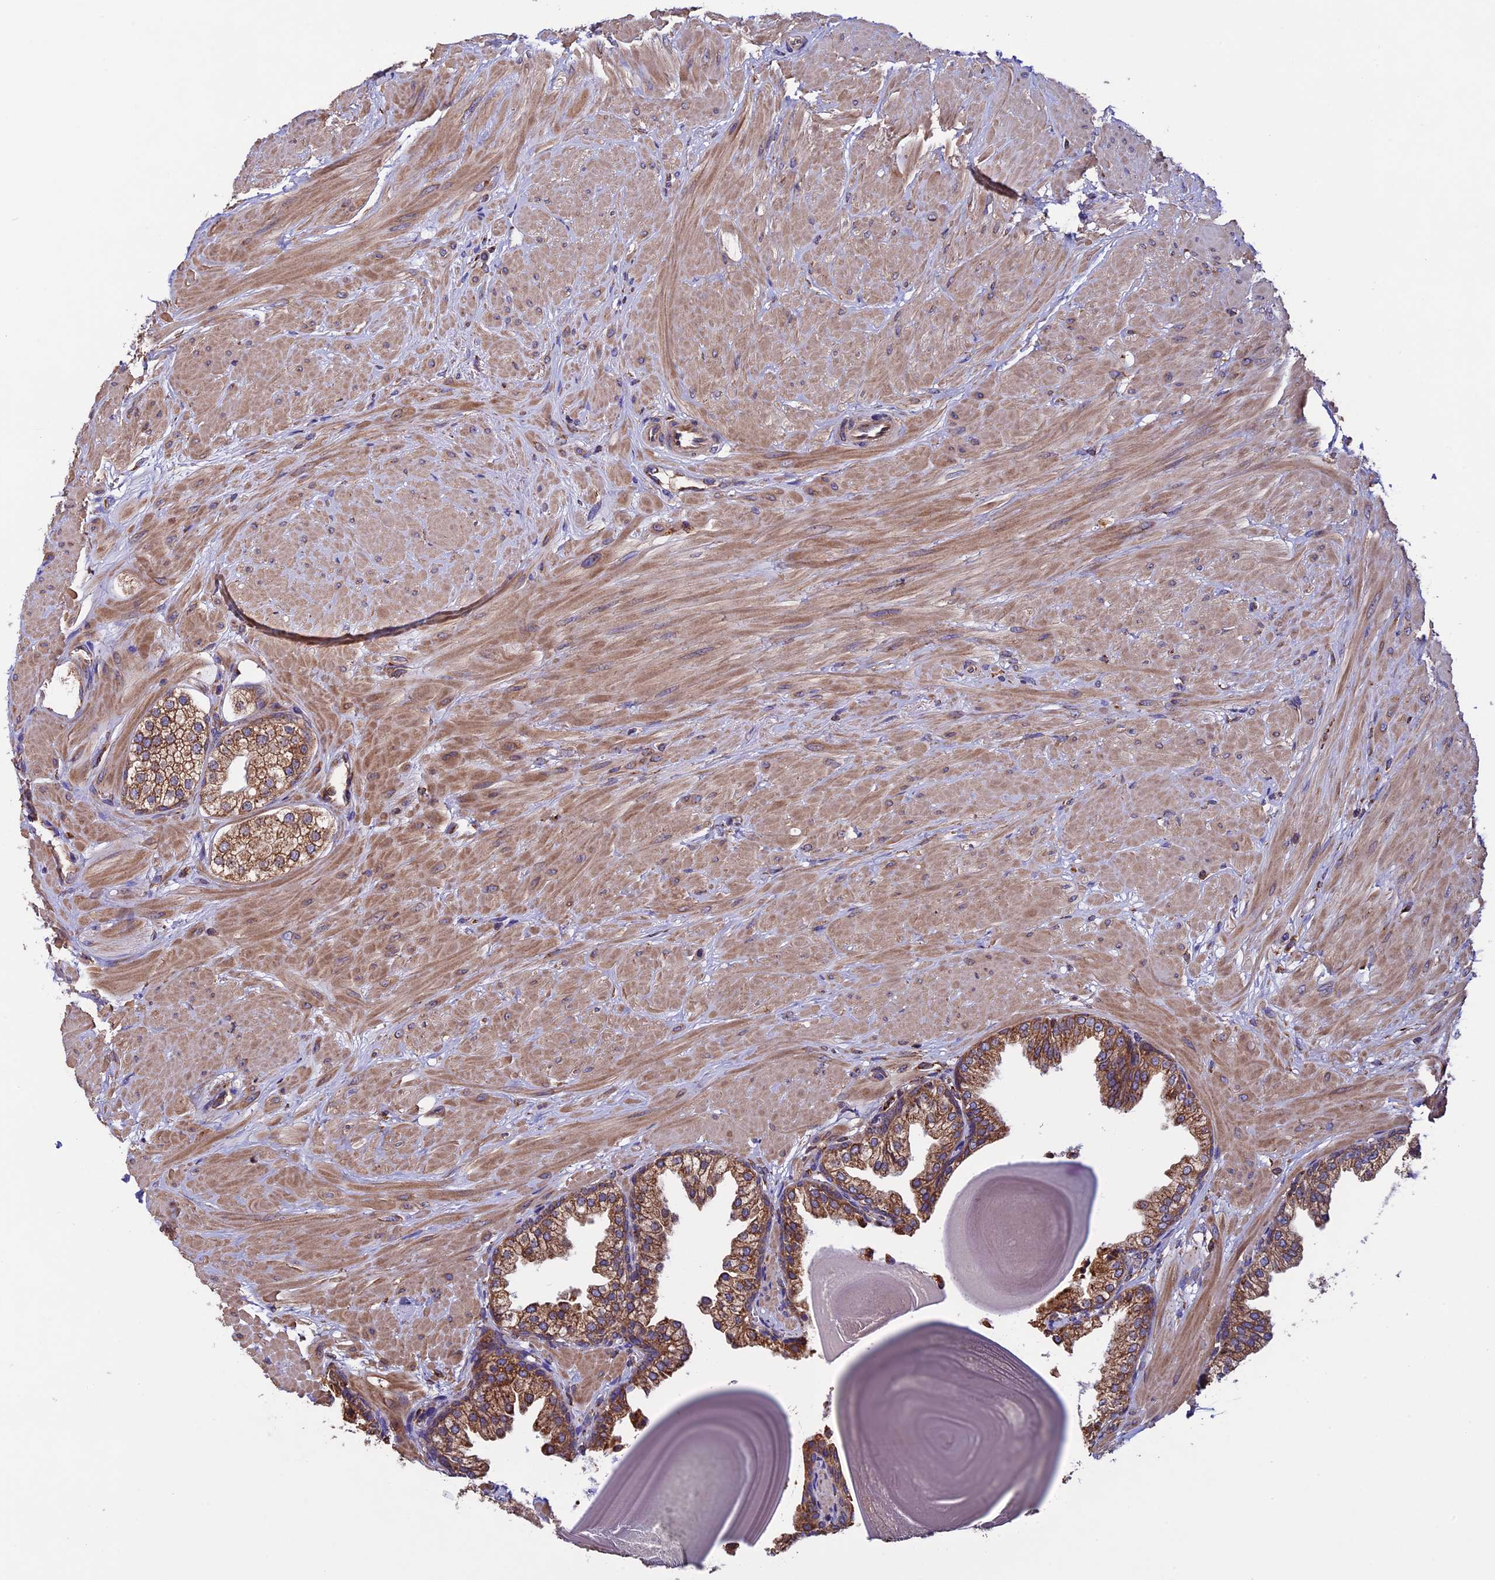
{"staining": {"intensity": "moderate", "quantity": ">75%", "location": "cytoplasmic/membranous"}, "tissue": "prostate", "cell_type": "Glandular cells", "image_type": "normal", "snomed": [{"axis": "morphology", "description": "Normal tissue, NOS"}, {"axis": "topography", "description": "Prostate"}], "caption": "The image demonstrates staining of benign prostate, revealing moderate cytoplasmic/membranous protein positivity (brown color) within glandular cells.", "gene": "BTBD3", "patient": {"sex": "male", "age": 48}}